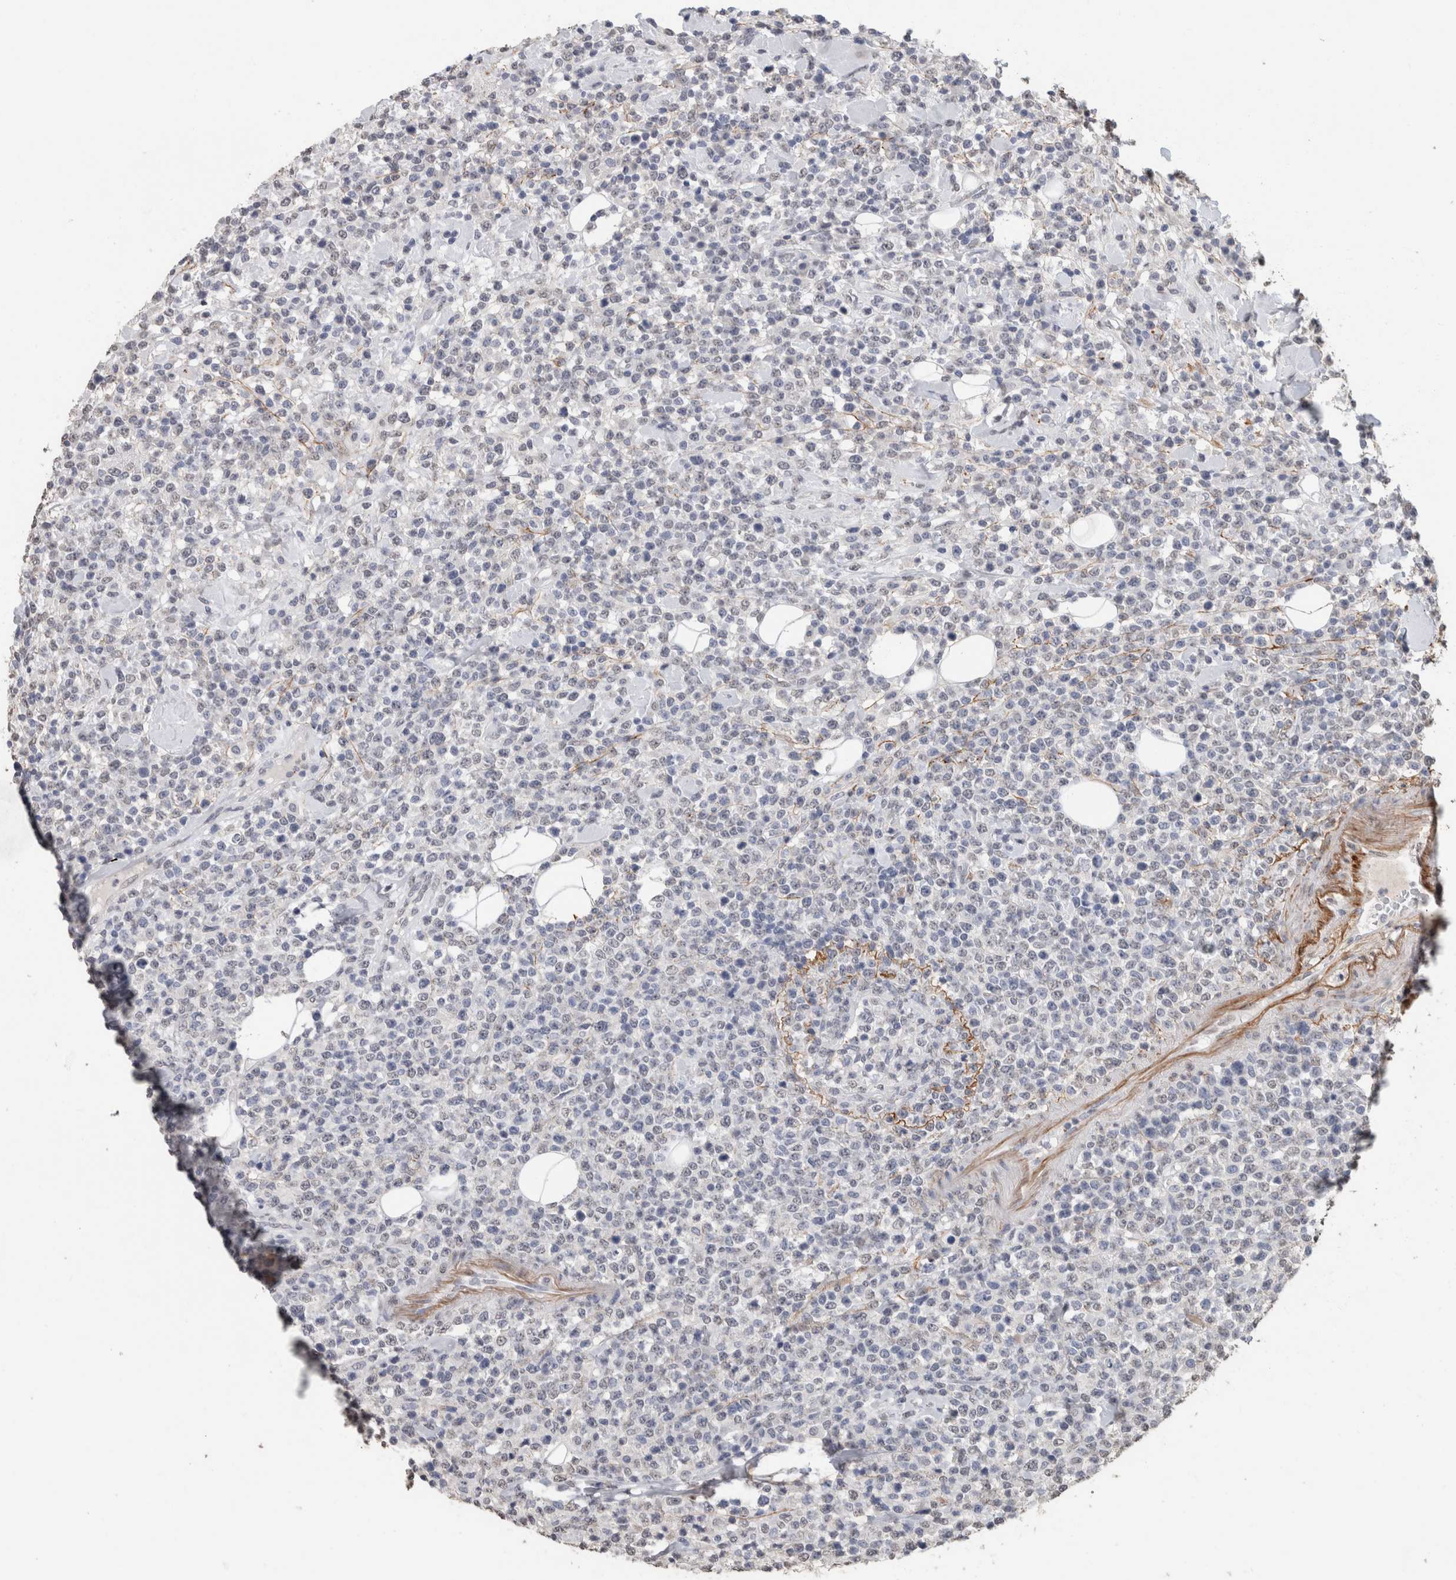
{"staining": {"intensity": "negative", "quantity": "none", "location": "none"}, "tissue": "lymphoma", "cell_type": "Tumor cells", "image_type": "cancer", "snomed": [{"axis": "morphology", "description": "Malignant lymphoma, non-Hodgkin's type, High grade"}, {"axis": "topography", "description": "Colon"}], "caption": "This image is of malignant lymphoma, non-Hodgkin's type (high-grade) stained with immunohistochemistry (IHC) to label a protein in brown with the nuclei are counter-stained blue. There is no staining in tumor cells. The staining is performed using DAB (3,3'-diaminobenzidine) brown chromogen with nuclei counter-stained in using hematoxylin.", "gene": "LTBP1", "patient": {"sex": "female", "age": 53}}